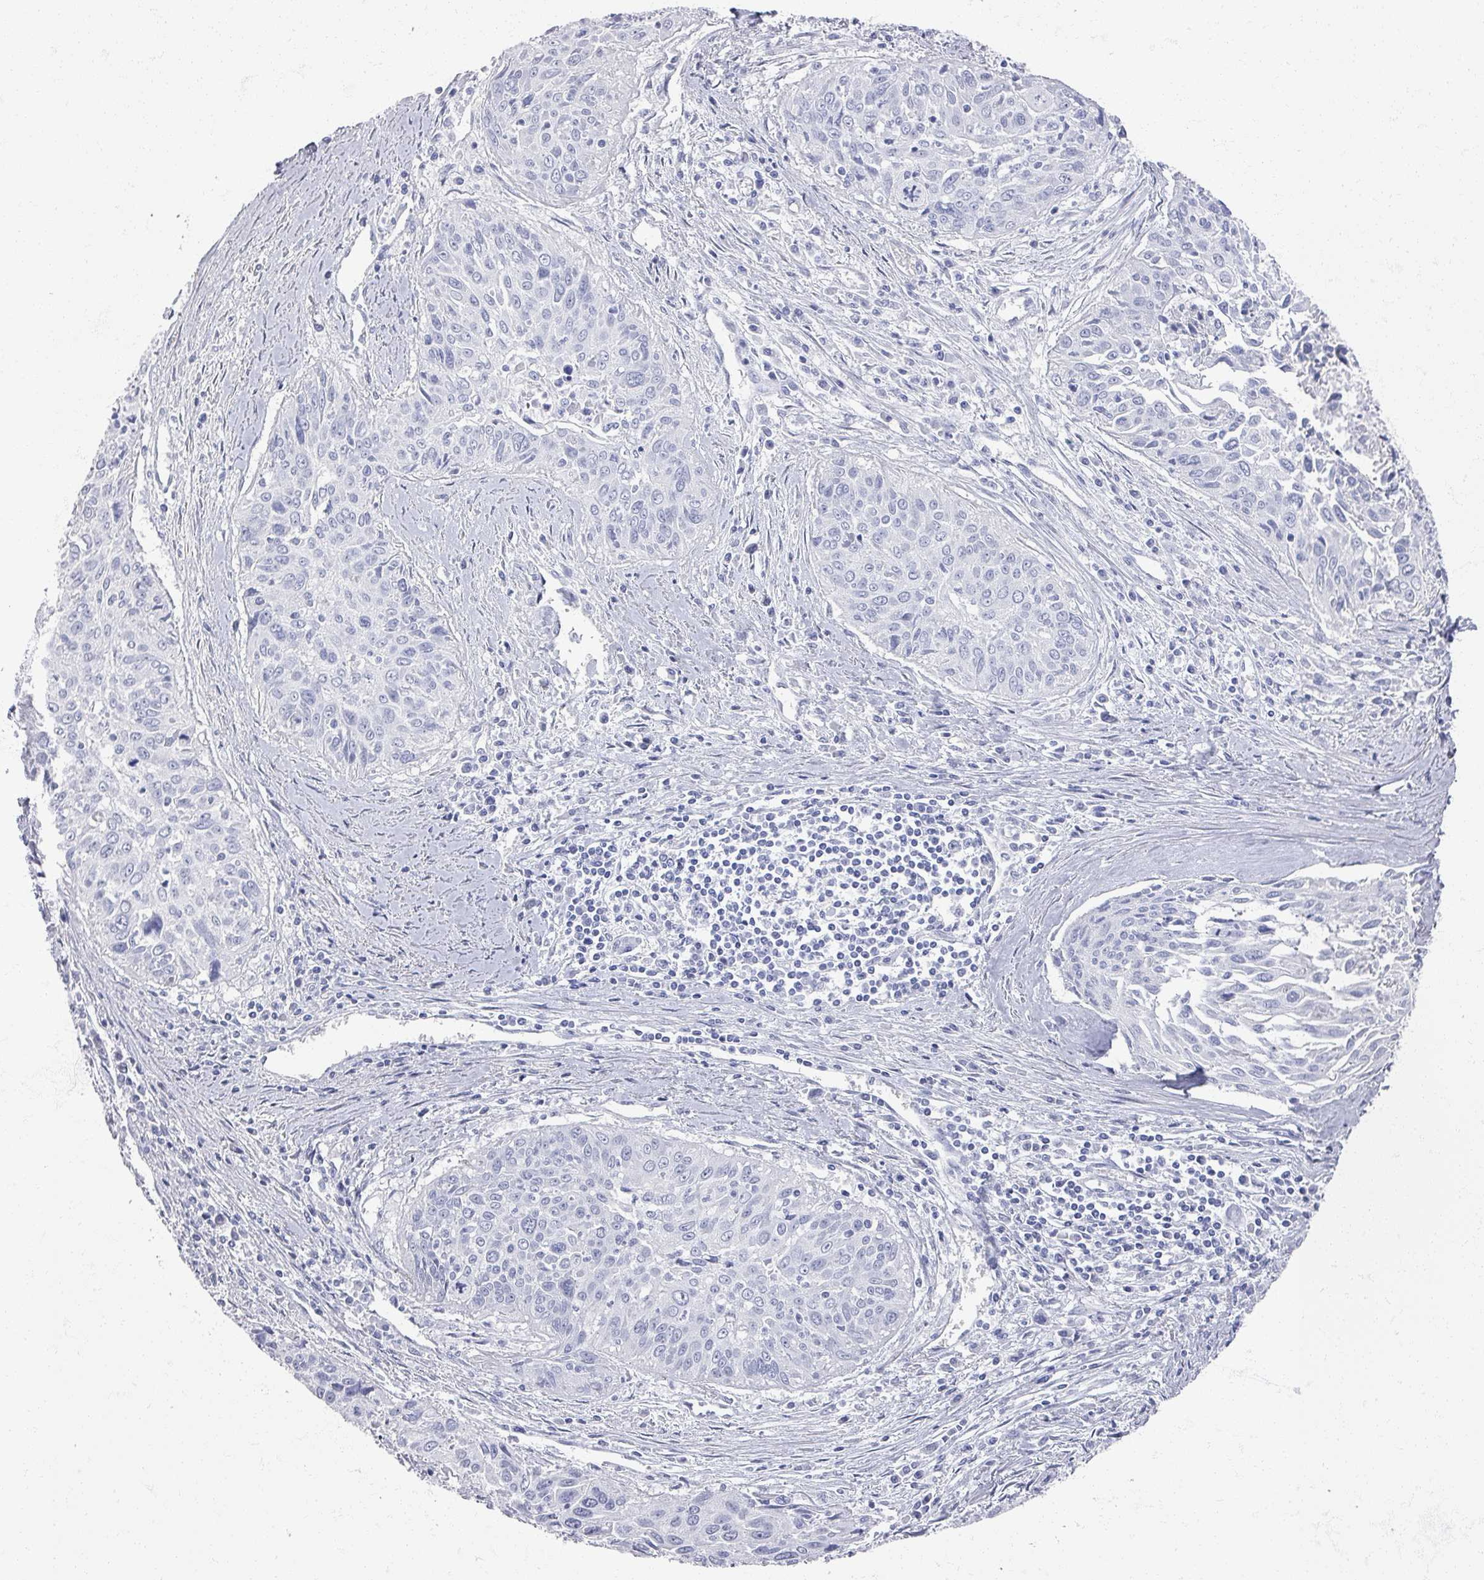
{"staining": {"intensity": "negative", "quantity": "none", "location": "none"}, "tissue": "cervical cancer", "cell_type": "Tumor cells", "image_type": "cancer", "snomed": [{"axis": "morphology", "description": "Squamous cell carcinoma, NOS"}, {"axis": "topography", "description": "Cervix"}], "caption": "Tumor cells are negative for brown protein staining in cervical cancer.", "gene": "OMG", "patient": {"sex": "female", "age": 55}}